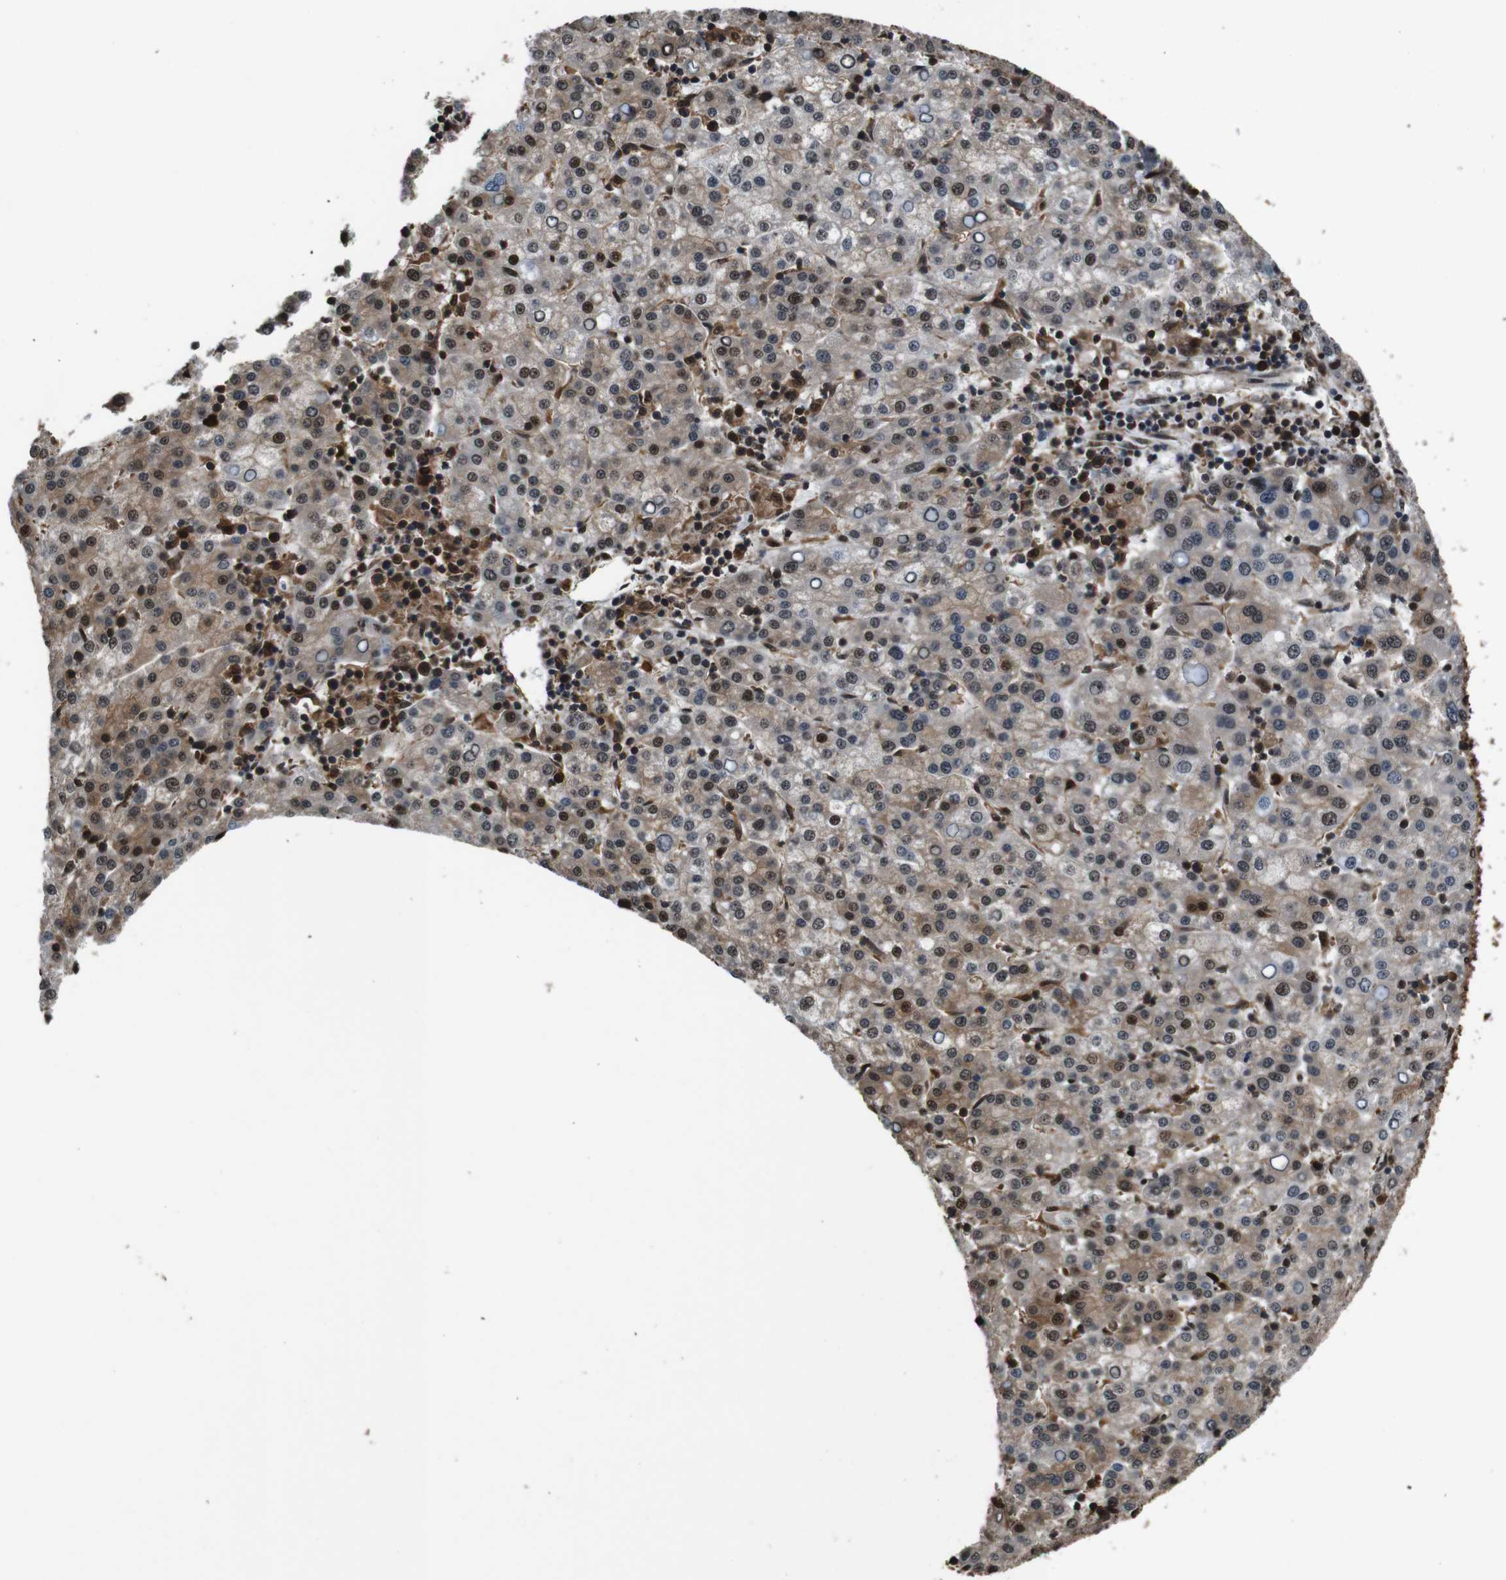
{"staining": {"intensity": "moderate", "quantity": "25%-75%", "location": "cytoplasmic/membranous,nuclear"}, "tissue": "liver cancer", "cell_type": "Tumor cells", "image_type": "cancer", "snomed": [{"axis": "morphology", "description": "Carcinoma, Hepatocellular, NOS"}, {"axis": "topography", "description": "Liver"}], "caption": "Liver cancer (hepatocellular carcinoma) stained with a brown dye demonstrates moderate cytoplasmic/membranous and nuclear positive expression in about 25%-75% of tumor cells.", "gene": "VCP", "patient": {"sex": "female", "age": 58}}